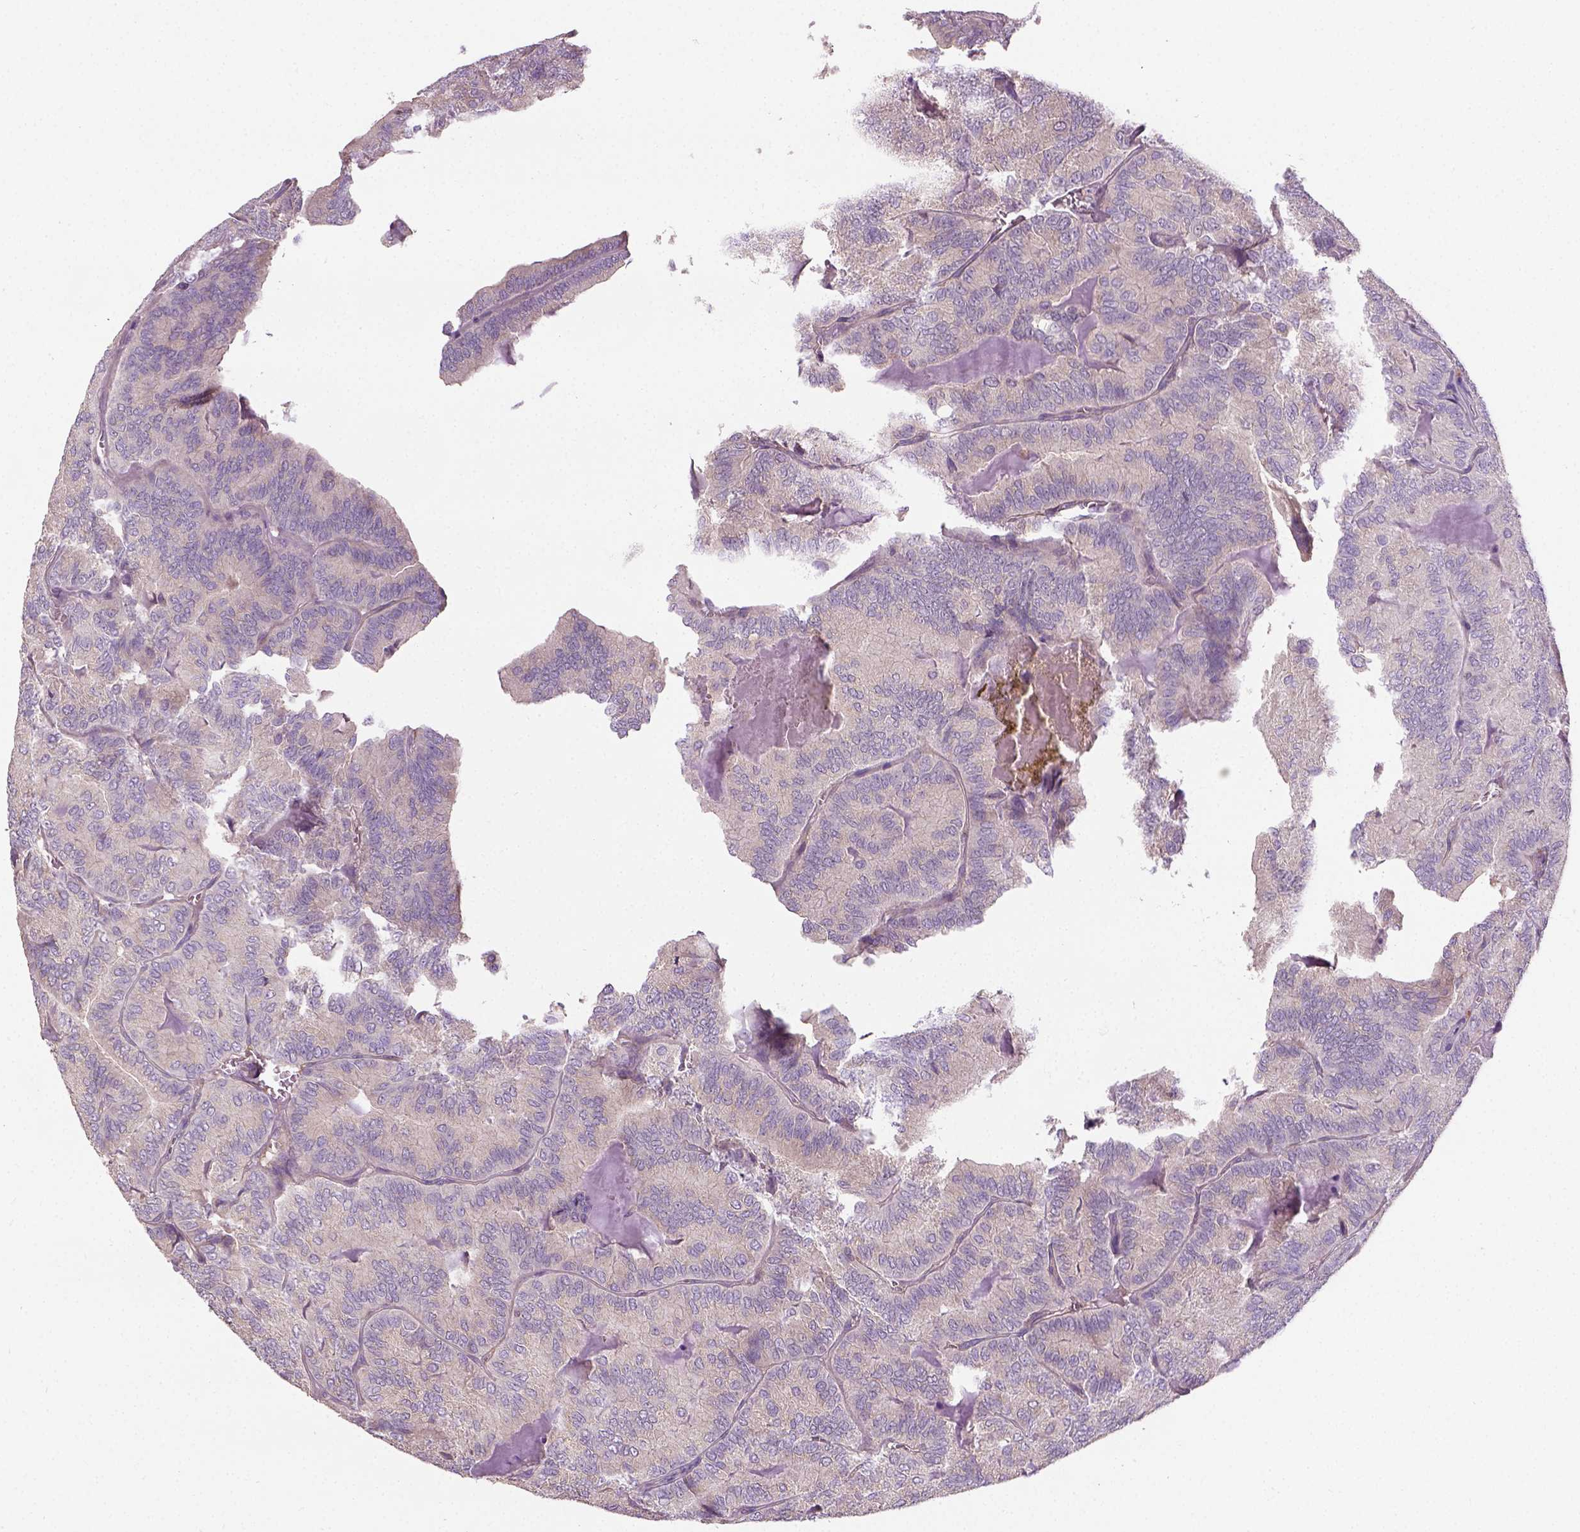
{"staining": {"intensity": "weak", "quantity": "25%-75%", "location": "cytoplasmic/membranous"}, "tissue": "thyroid cancer", "cell_type": "Tumor cells", "image_type": "cancer", "snomed": [{"axis": "morphology", "description": "Papillary adenocarcinoma, NOS"}, {"axis": "topography", "description": "Thyroid gland"}], "caption": "Immunohistochemical staining of thyroid cancer (papillary adenocarcinoma) shows low levels of weak cytoplasmic/membranous protein expression in about 25%-75% of tumor cells.", "gene": "CRACR2A", "patient": {"sex": "female", "age": 75}}